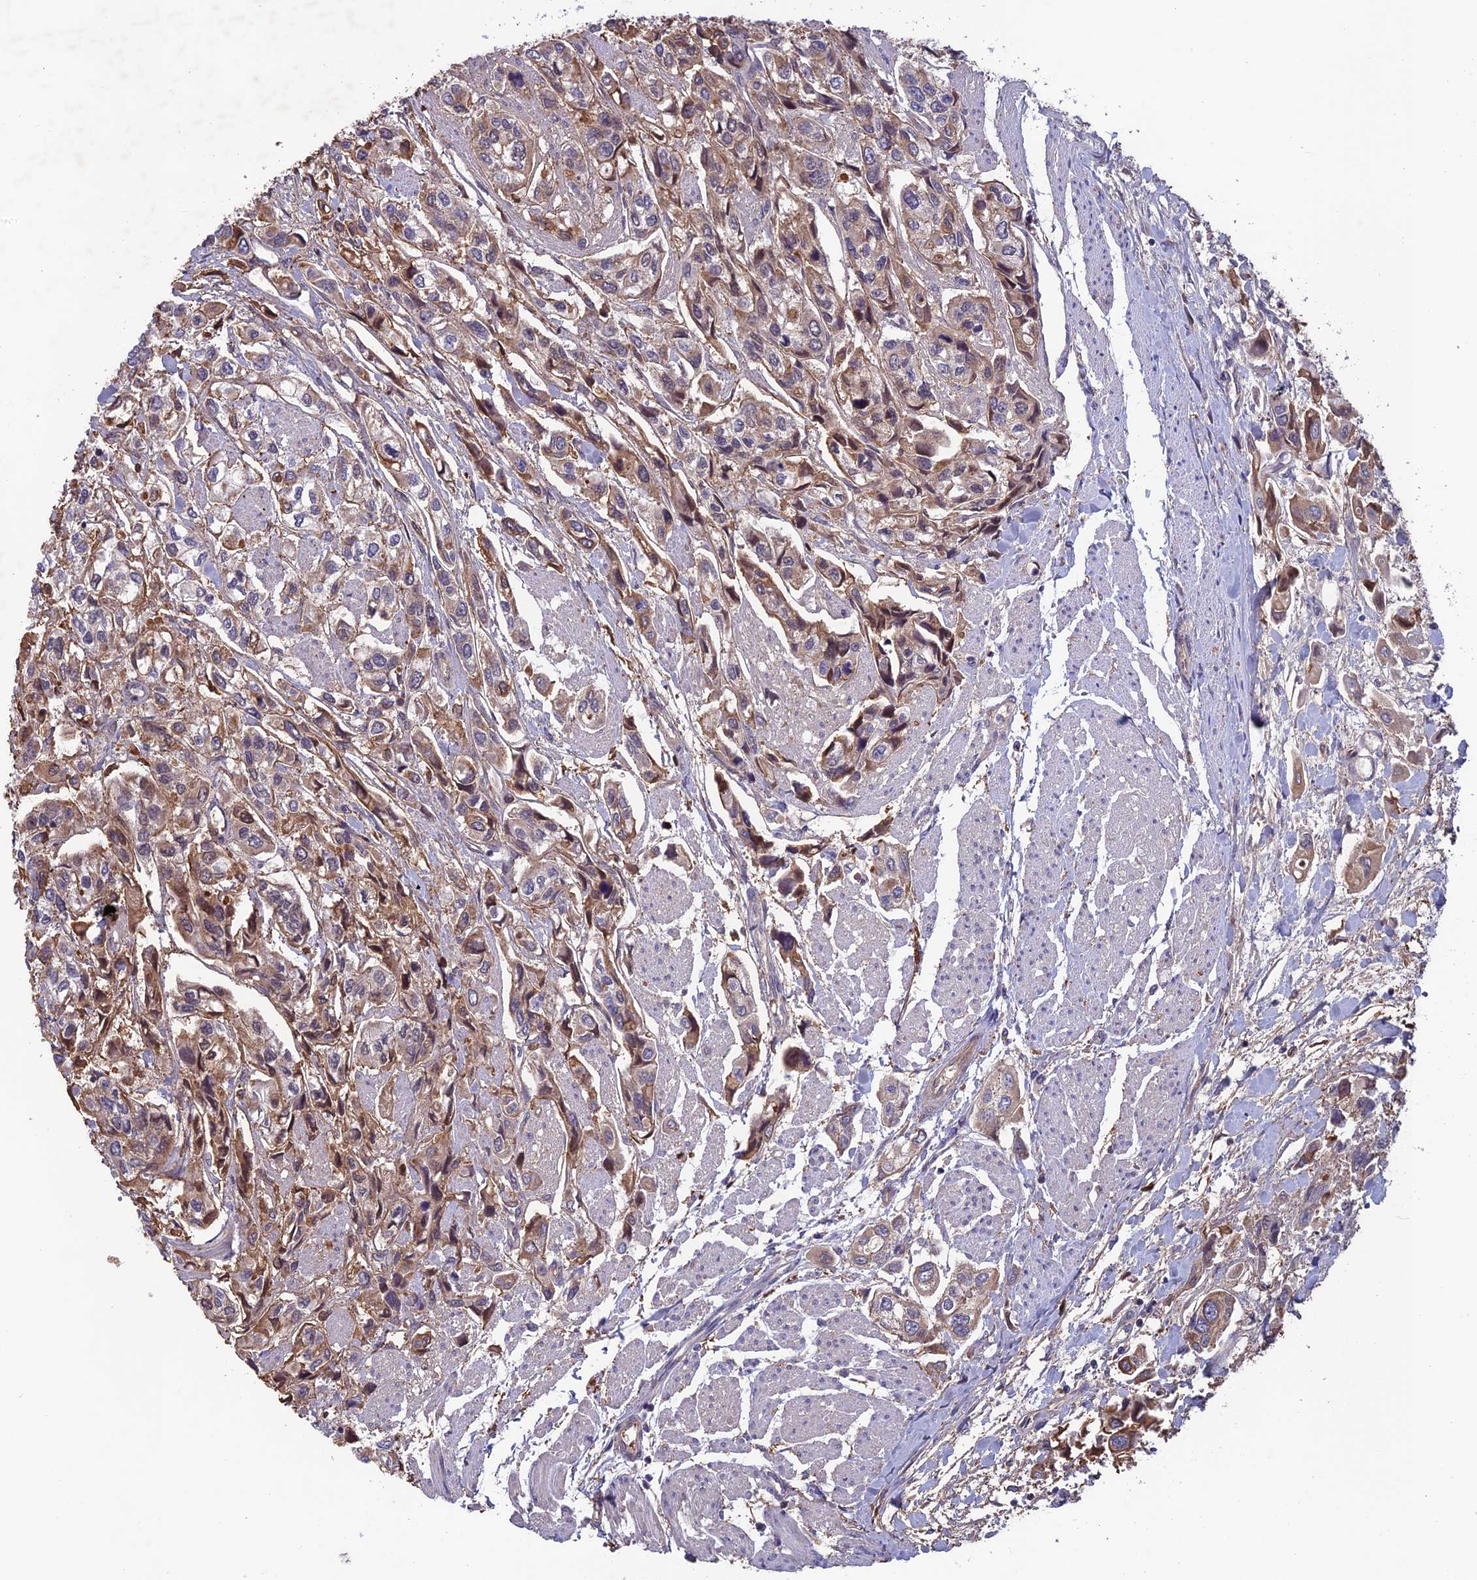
{"staining": {"intensity": "moderate", "quantity": "25%-75%", "location": "cytoplasmic/membranous"}, "tissue": "urothelial cancer", "cell_type": "Tumor cells", "image_type": "cancer", "snomed": [{"axis": "morphology", "description": "Urothelial carcinoma, High grade"}, {"axis": "topography", "description": "Urinary bladder"}], "caption": "A brown stain highlights moderate cytoplasmic/membranous expression of a protein in urothelial cancer tumor cells.", "gene": "FKBPL", "patient": {"sex": "male", "age": 67}}